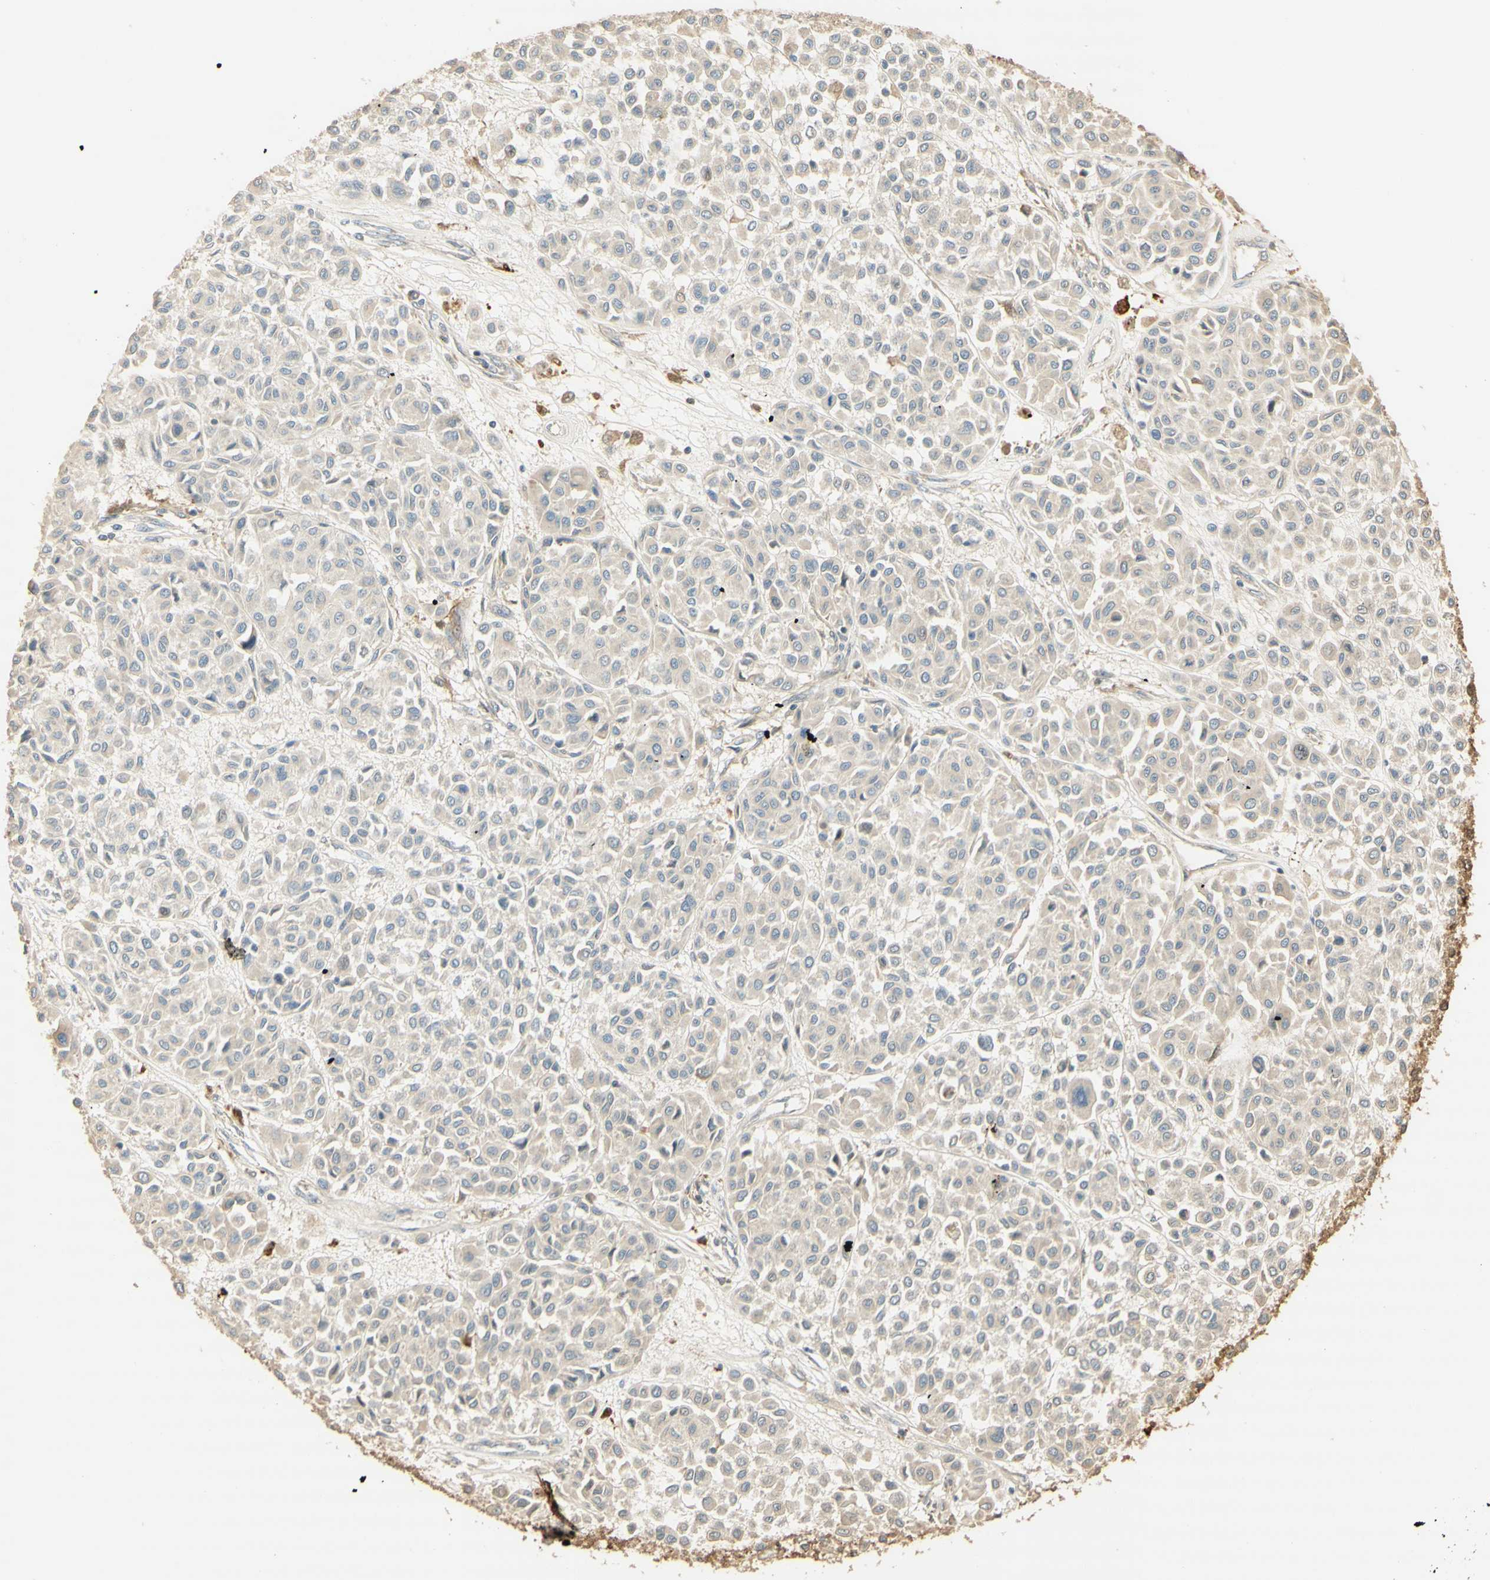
{"staining": {"intensity": "weak", "quantity": "<25%", "location": "cytoplasmic/membranous"}, "tissue": "melanoma", "cell_type": "Tumor cells", "image_type": "cancer", "snomed": [{"axis": "morphology", "description": "Malignant melanoma, Metastatic site"}, {"axis": "topography", "description": "Soft tissue"}], "caption": "Malignant melanoma (metastatic site) stained for a protein using IHC displays no positivity tumor cells.", "gene": "AGER", "patient": {"sex": "male", "age": 41}}